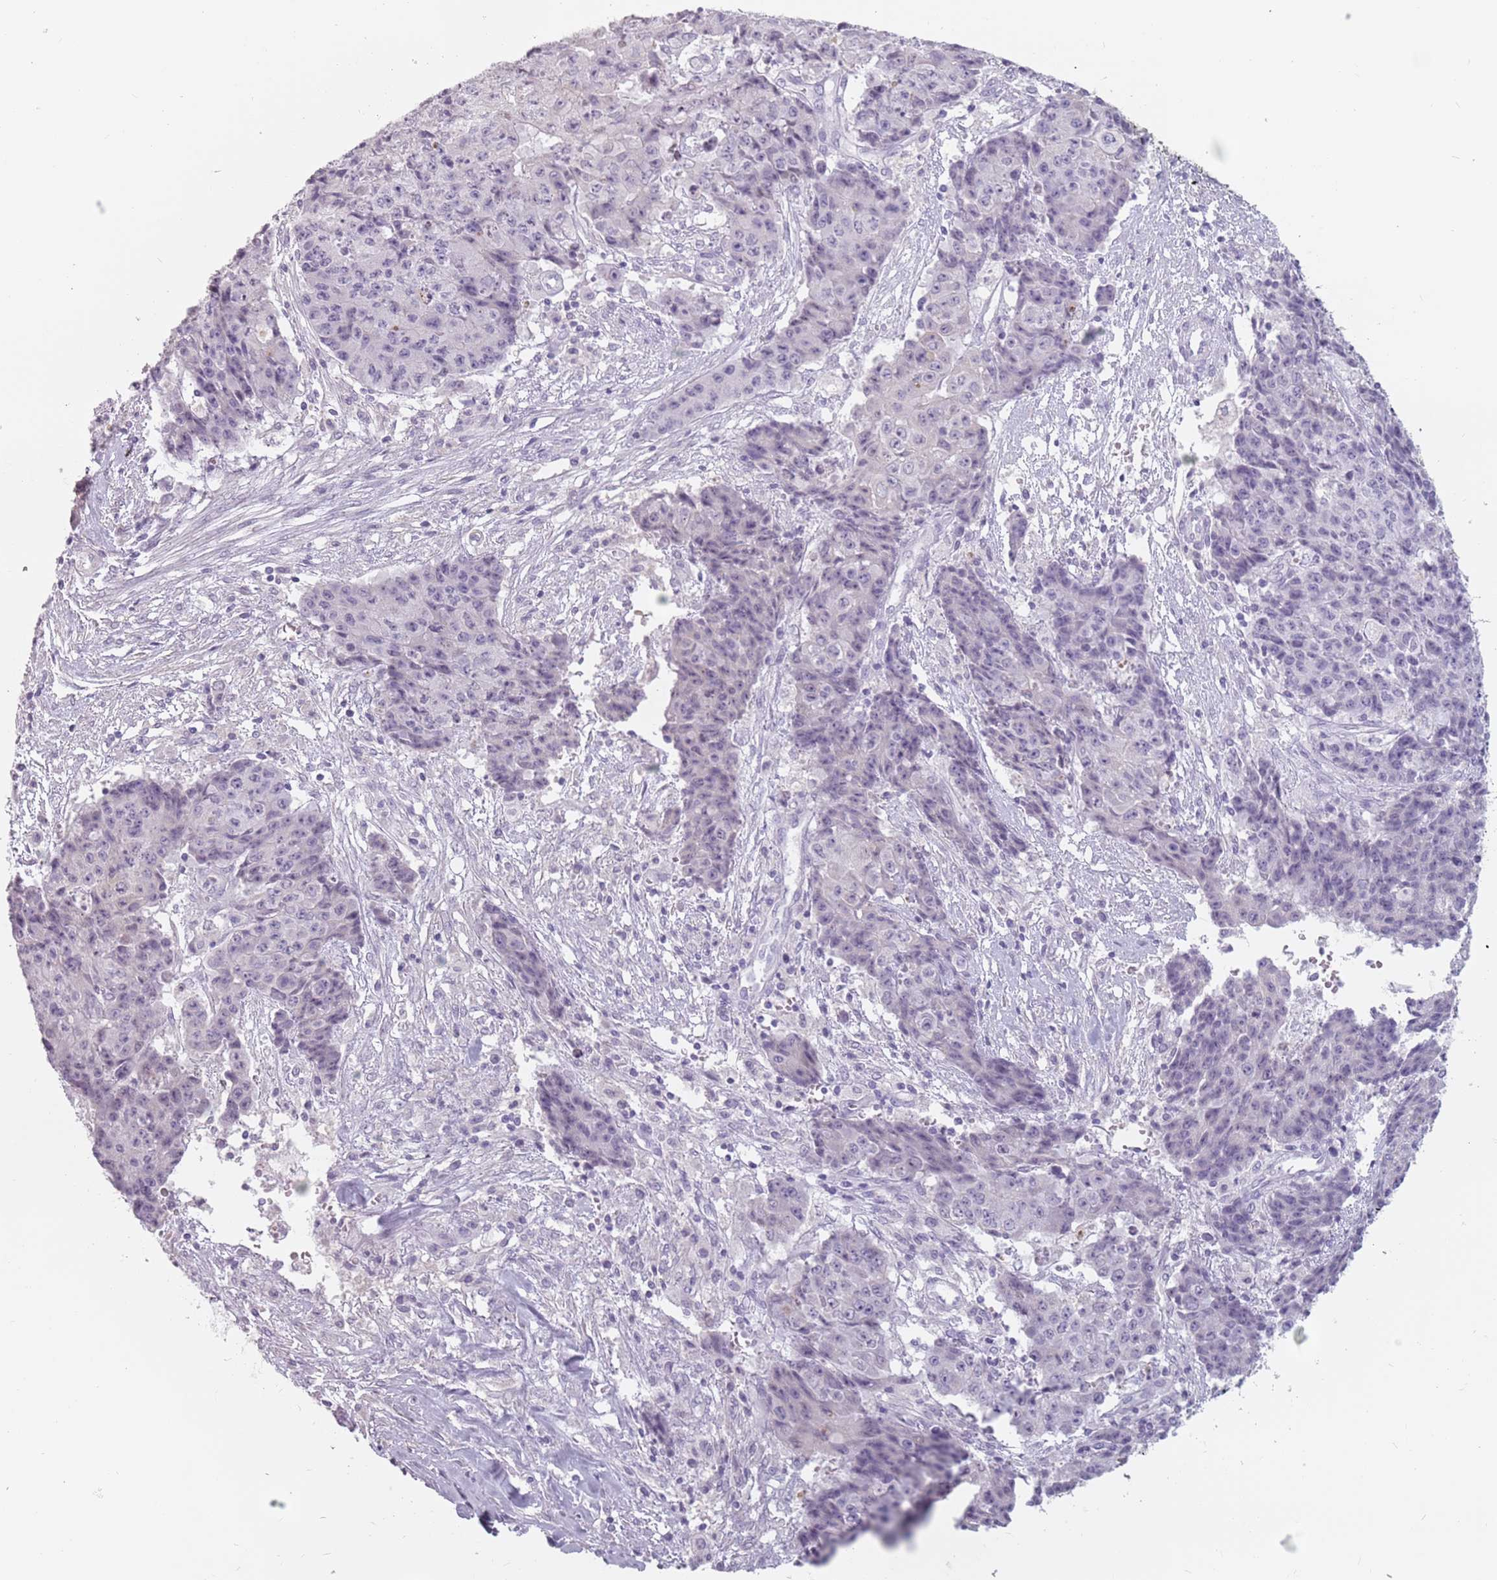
{"staining": {"intensity": "negative", "quantity": "none", "location": "none"}, "tissue": "ovarian cancer", "cell_type": "Tumor cells", "image_type": "cancer", "snomed": [{"axis": "morphology", "description": "Carcinoma, endometroid"}, {"axis": "topography", "description": "Ovary"}], "caption": "DAB (3,3'-diaminobenzidine) immunohistochemical staining of human ovarian cancer demonstrates no significant expression in tumor cells. (Brightfield microscopy of DAB immunohistochemistry at high magnification).", "gene": "CEP19", "patient": {"sex": "female", "age": 42}}